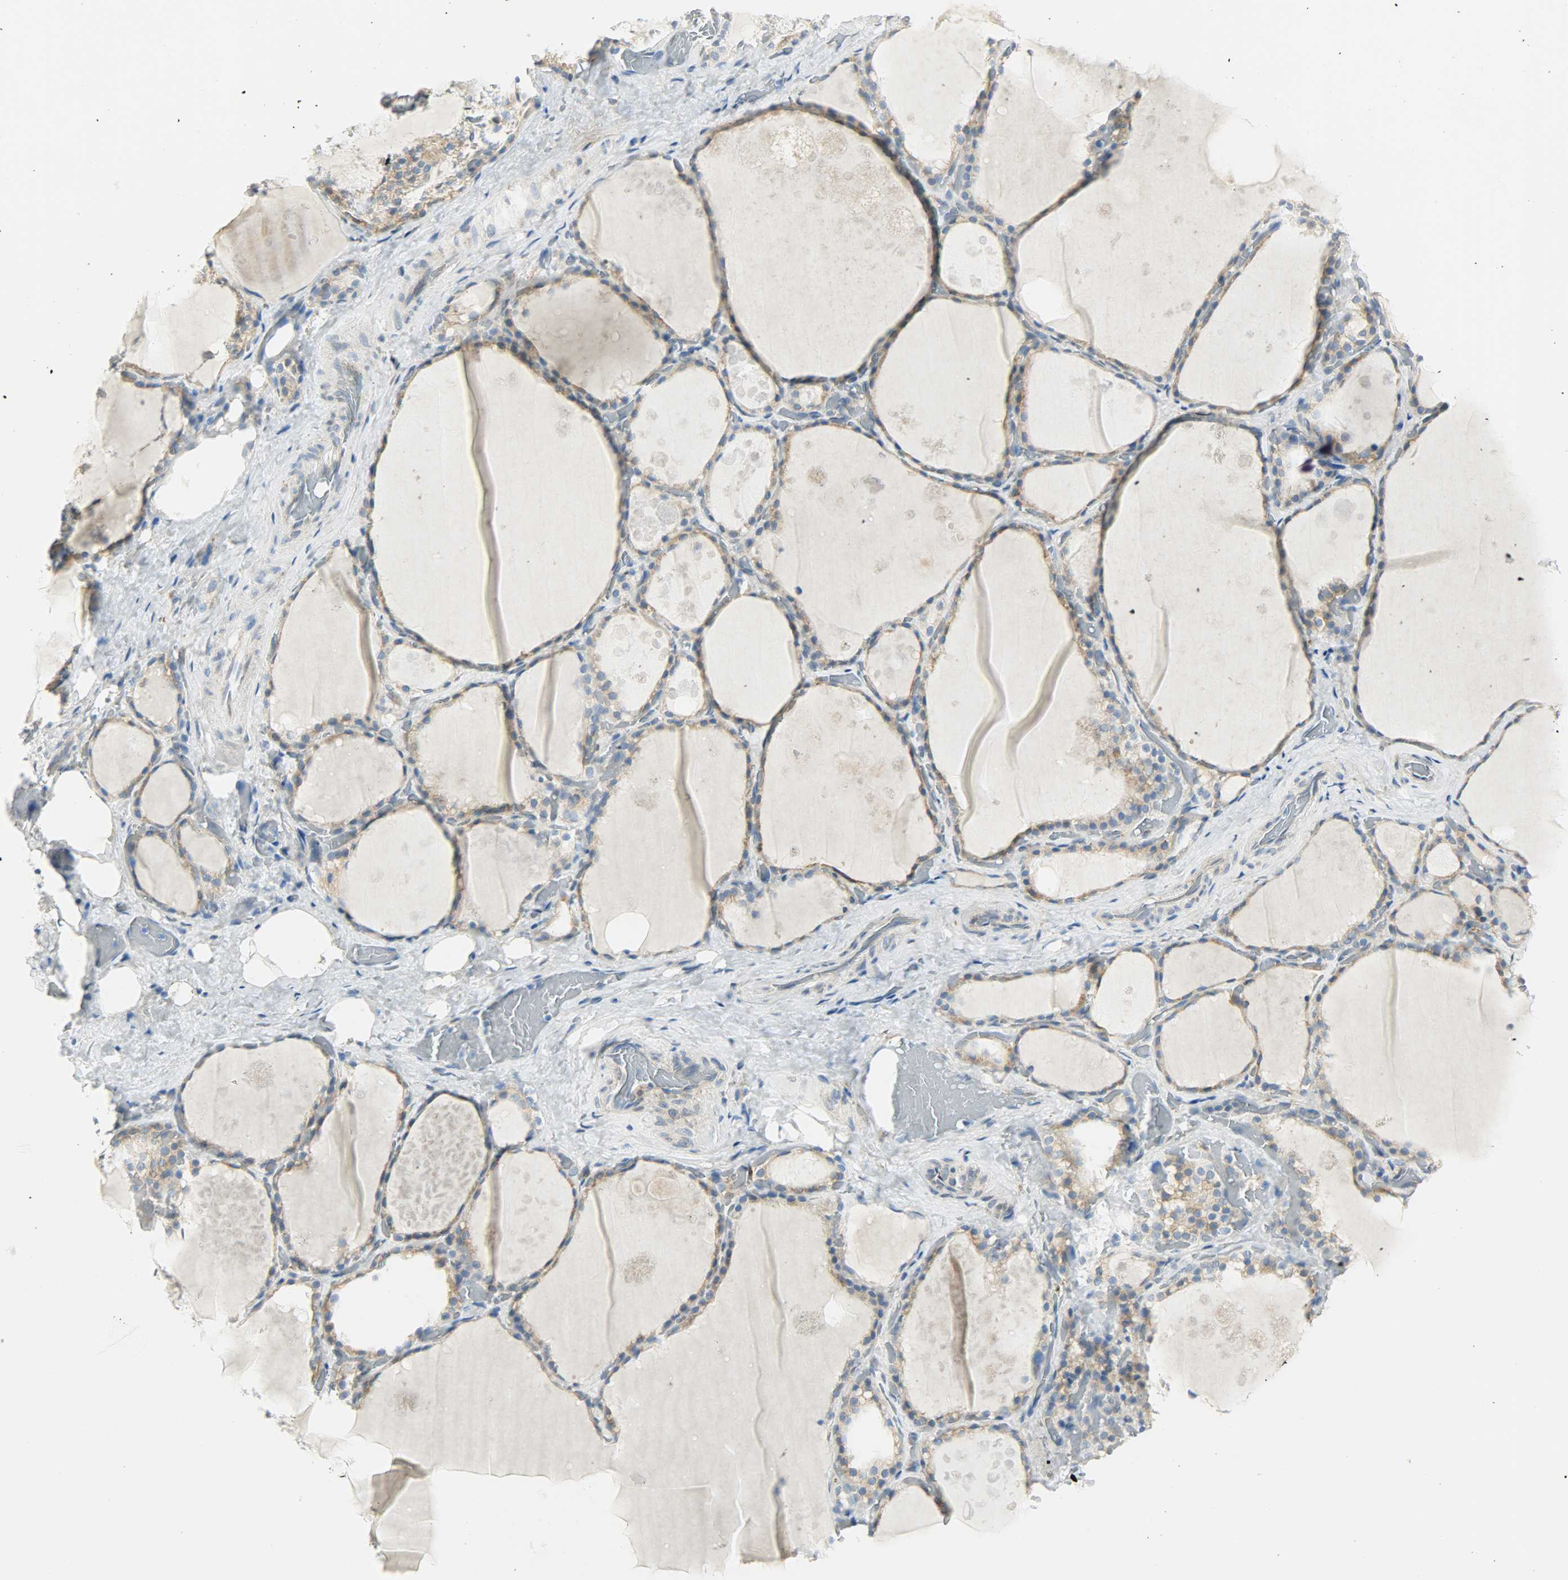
{"staining": {"intensity": "moderate", "quantity": ">75%", "location": "cytoplasmic/membranous"}, "tissue": "thyroid gland", "cell_type": "Glandular cells", "image_type": "normal", "snomed": [{"axis": "morphology", "description": "Normal tissue, NOS"}, {"axis": "topography", "description": "Thyroid gland"}], "caption": "Immunohistochemistry (IHC) micrograph of normal thyroid gland stained for a protein (brown), which displays medium levels of moderate cytoplasmic/membranous positivity in approximately >75% of glandular cells.", "gene": "PKD2", "patient": {"sex": "male", "age": 61}}